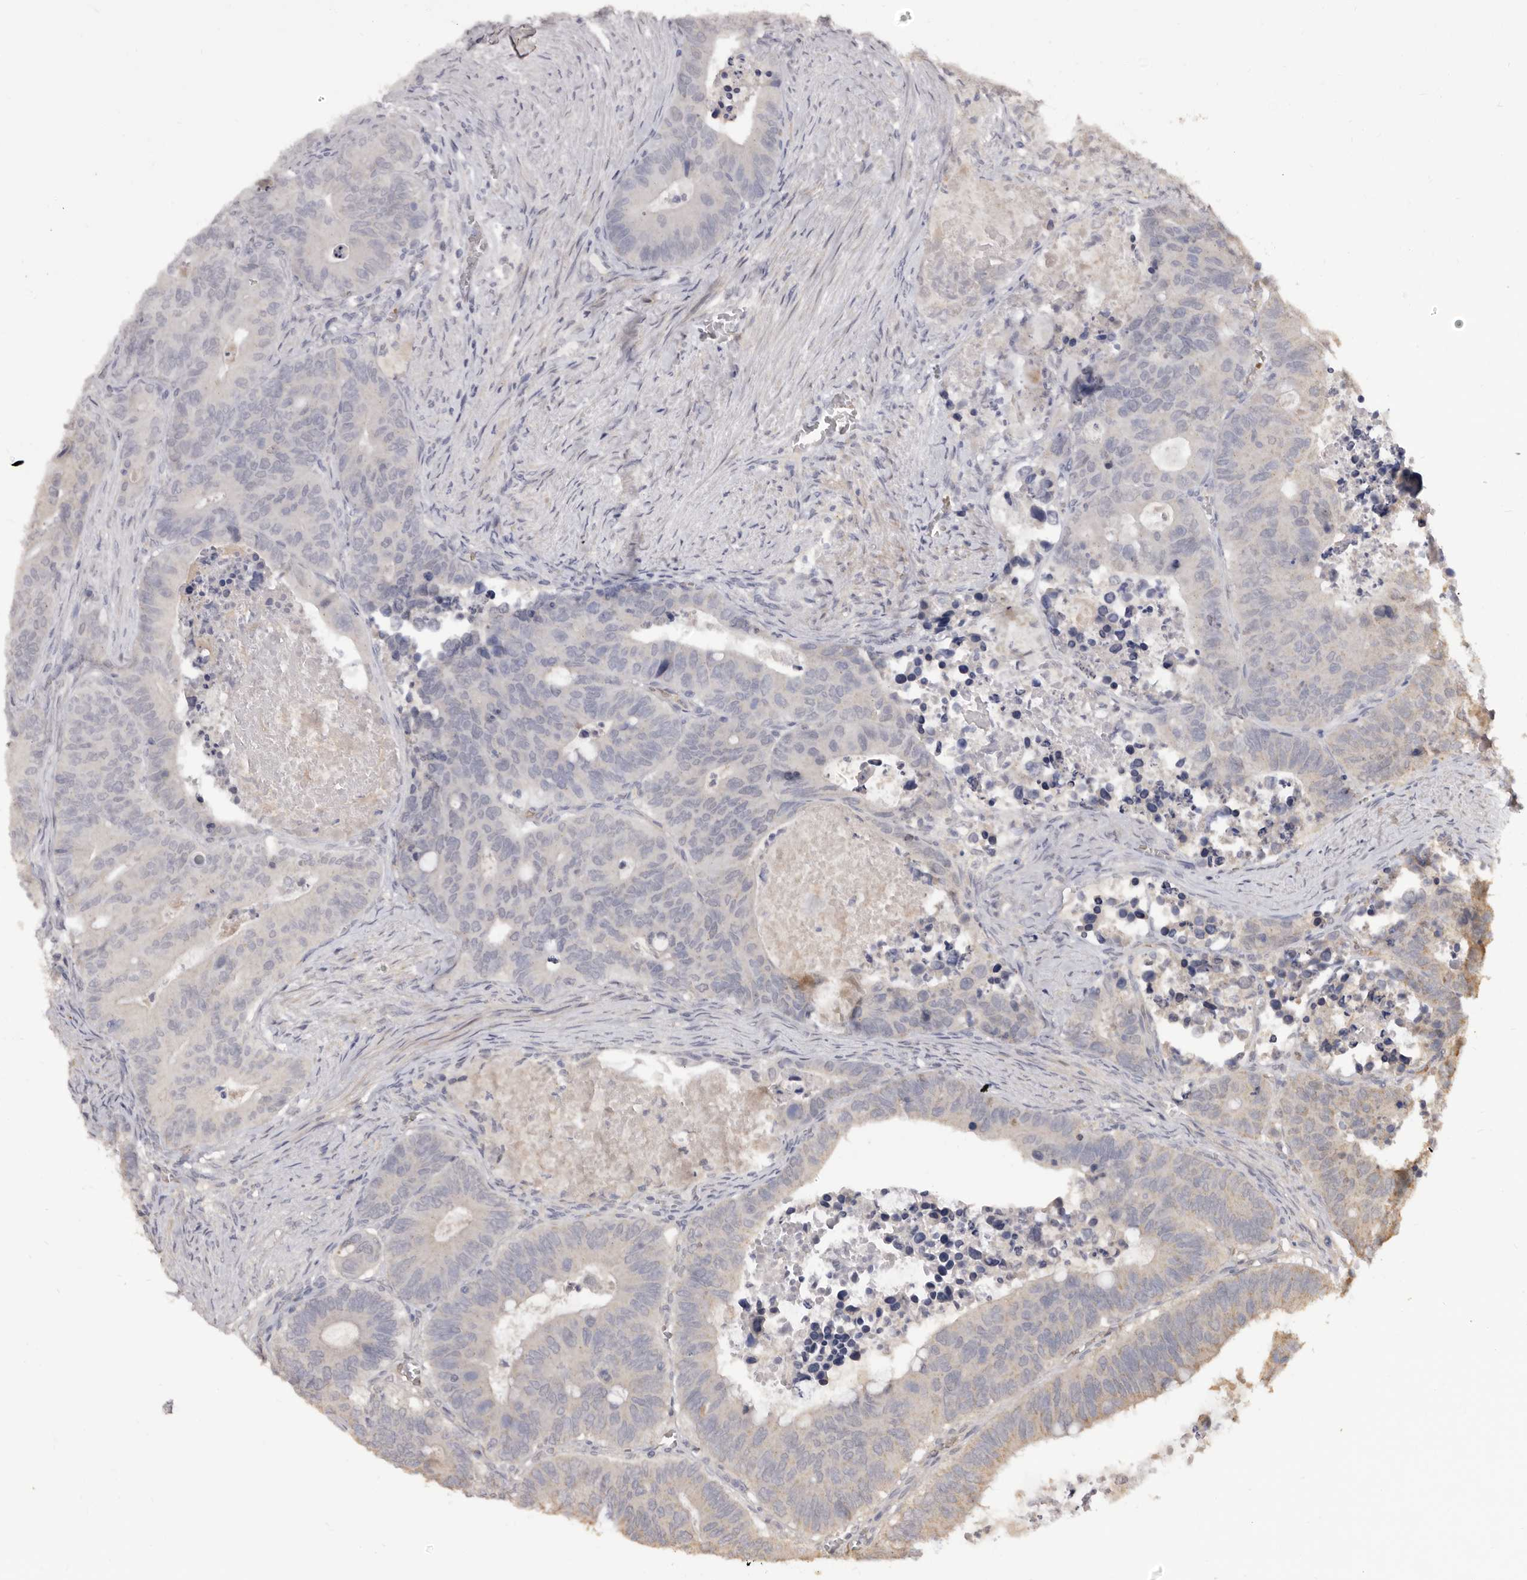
{"staining": {"intensity": "negative", "quantity": "none", "location": "none"}, "tissue": "colorectal cancer", "cell_type": "Tumor cells", "image_type": "cancer", "snomed": [{"axis": "morphology", "description": "Adenocarcinoma, NOS"}, {"axis": "topography", "description": "Colon"}], "caption": "A photomicrograph of human colorectal cancer (adenocarcinoma) is negative for staining in tumor cells. Nuclei are stained in blue.", "gene": "INAVA", "patient": {"sex": "male", "age": 87}}